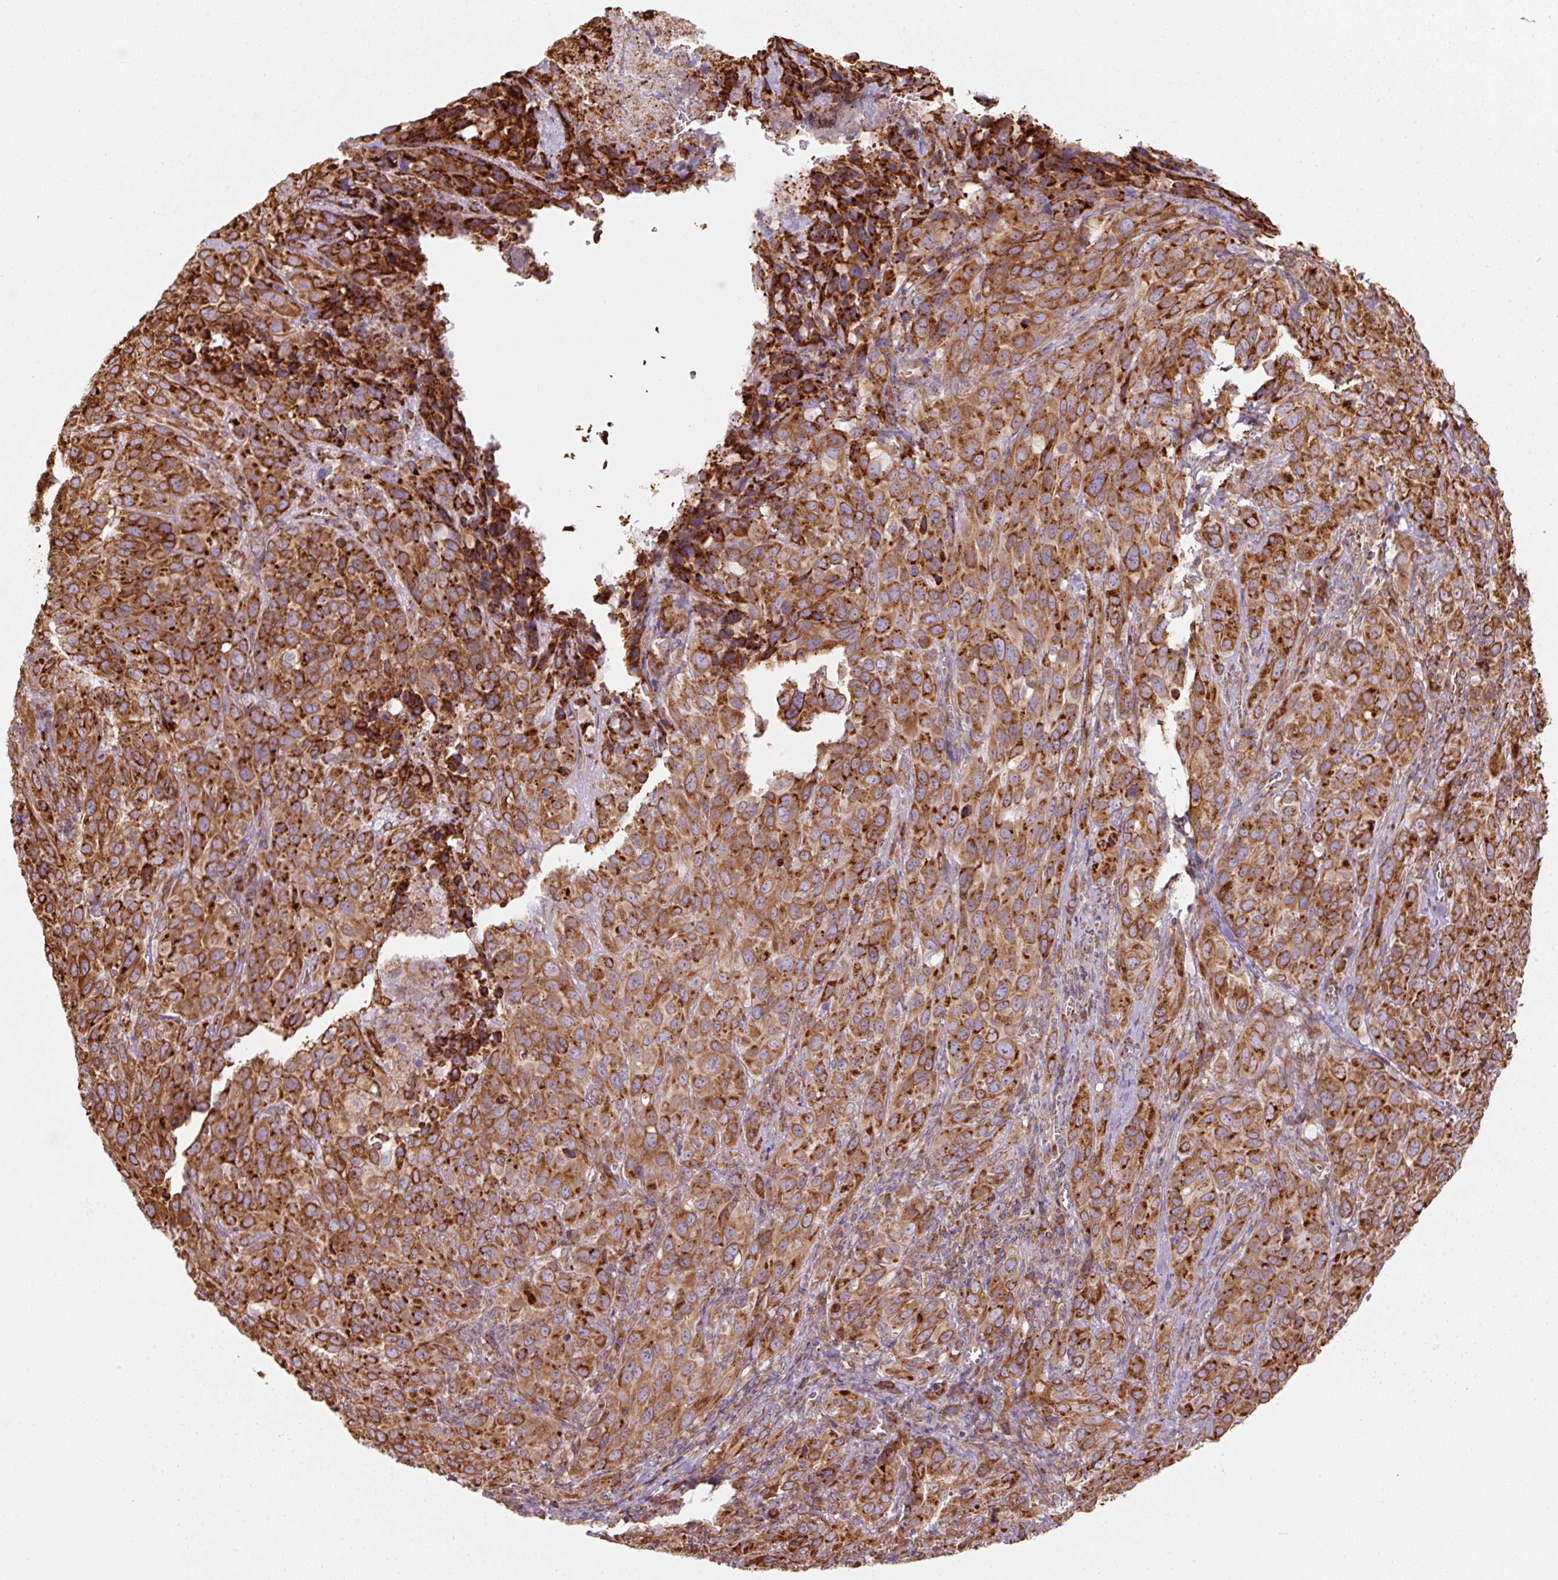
{"staining": {"intensity": "strong", "quantity": ">75%", "location": "cytoplasmic/membranous"}, "tissue": "cervical cancer", "cell_type": "Tumor cells", "image_type": "cancer", "snomed": [{"axis": "morphology", "description": "Squamous cell carcinoma, NOS"}, {"axis": "topography", "description": "Cervix"}], "caption": "Protein positivity by IHC shows strong cytoplasmic/membranous expression in approximately >75% of tumor cells in cervical cancer.", "gene": "PRKCSH", "patient": {"sex": "female", "age": 51}}